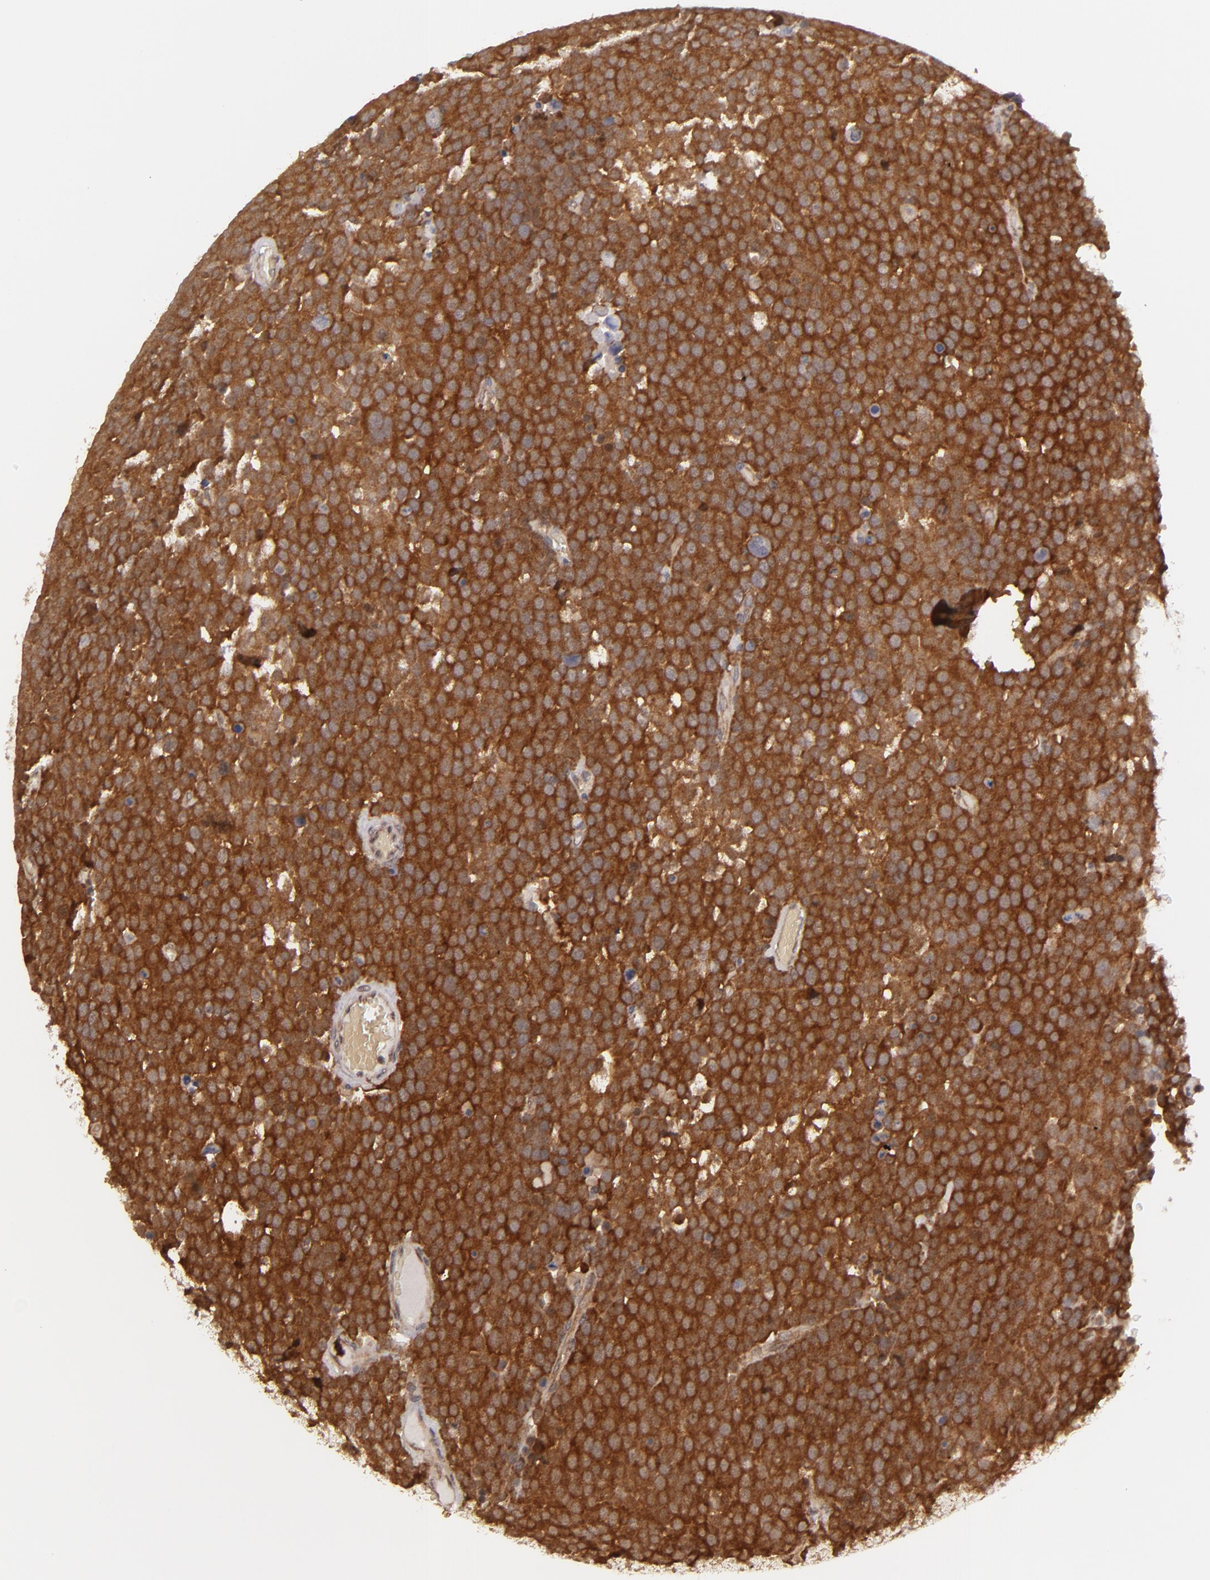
{"staining": {"intensity": "strong", "quantity": ">75%", "location": "cytoplasmic/membranous"}, "tissue": "testis cancer", "cell_type": "Tumor cells", "image_type": "cancer", "snomed": [{"axis": "morphology", "description": "Seminoma, NOS"}, {"axis": "topography", "description": "Testis"}], "caption": "High-magnification brightfield microscopy of testis seminoma stained with DAB (3,3'-diaminobenzidine) (brown) and counterstained with hematoxylin (blue). tumor cells exhibit strong cytoplasmic/membranous positivity is present in approximately>75% of cells. Using DAB (3,3'-diaminobenzidine) (brown) and hematoxylin (blue) stains, captured at high magnification using brightfield microscopy.", "gene": "MAPK3", "patient": {"sex": "male", "age": 71}}